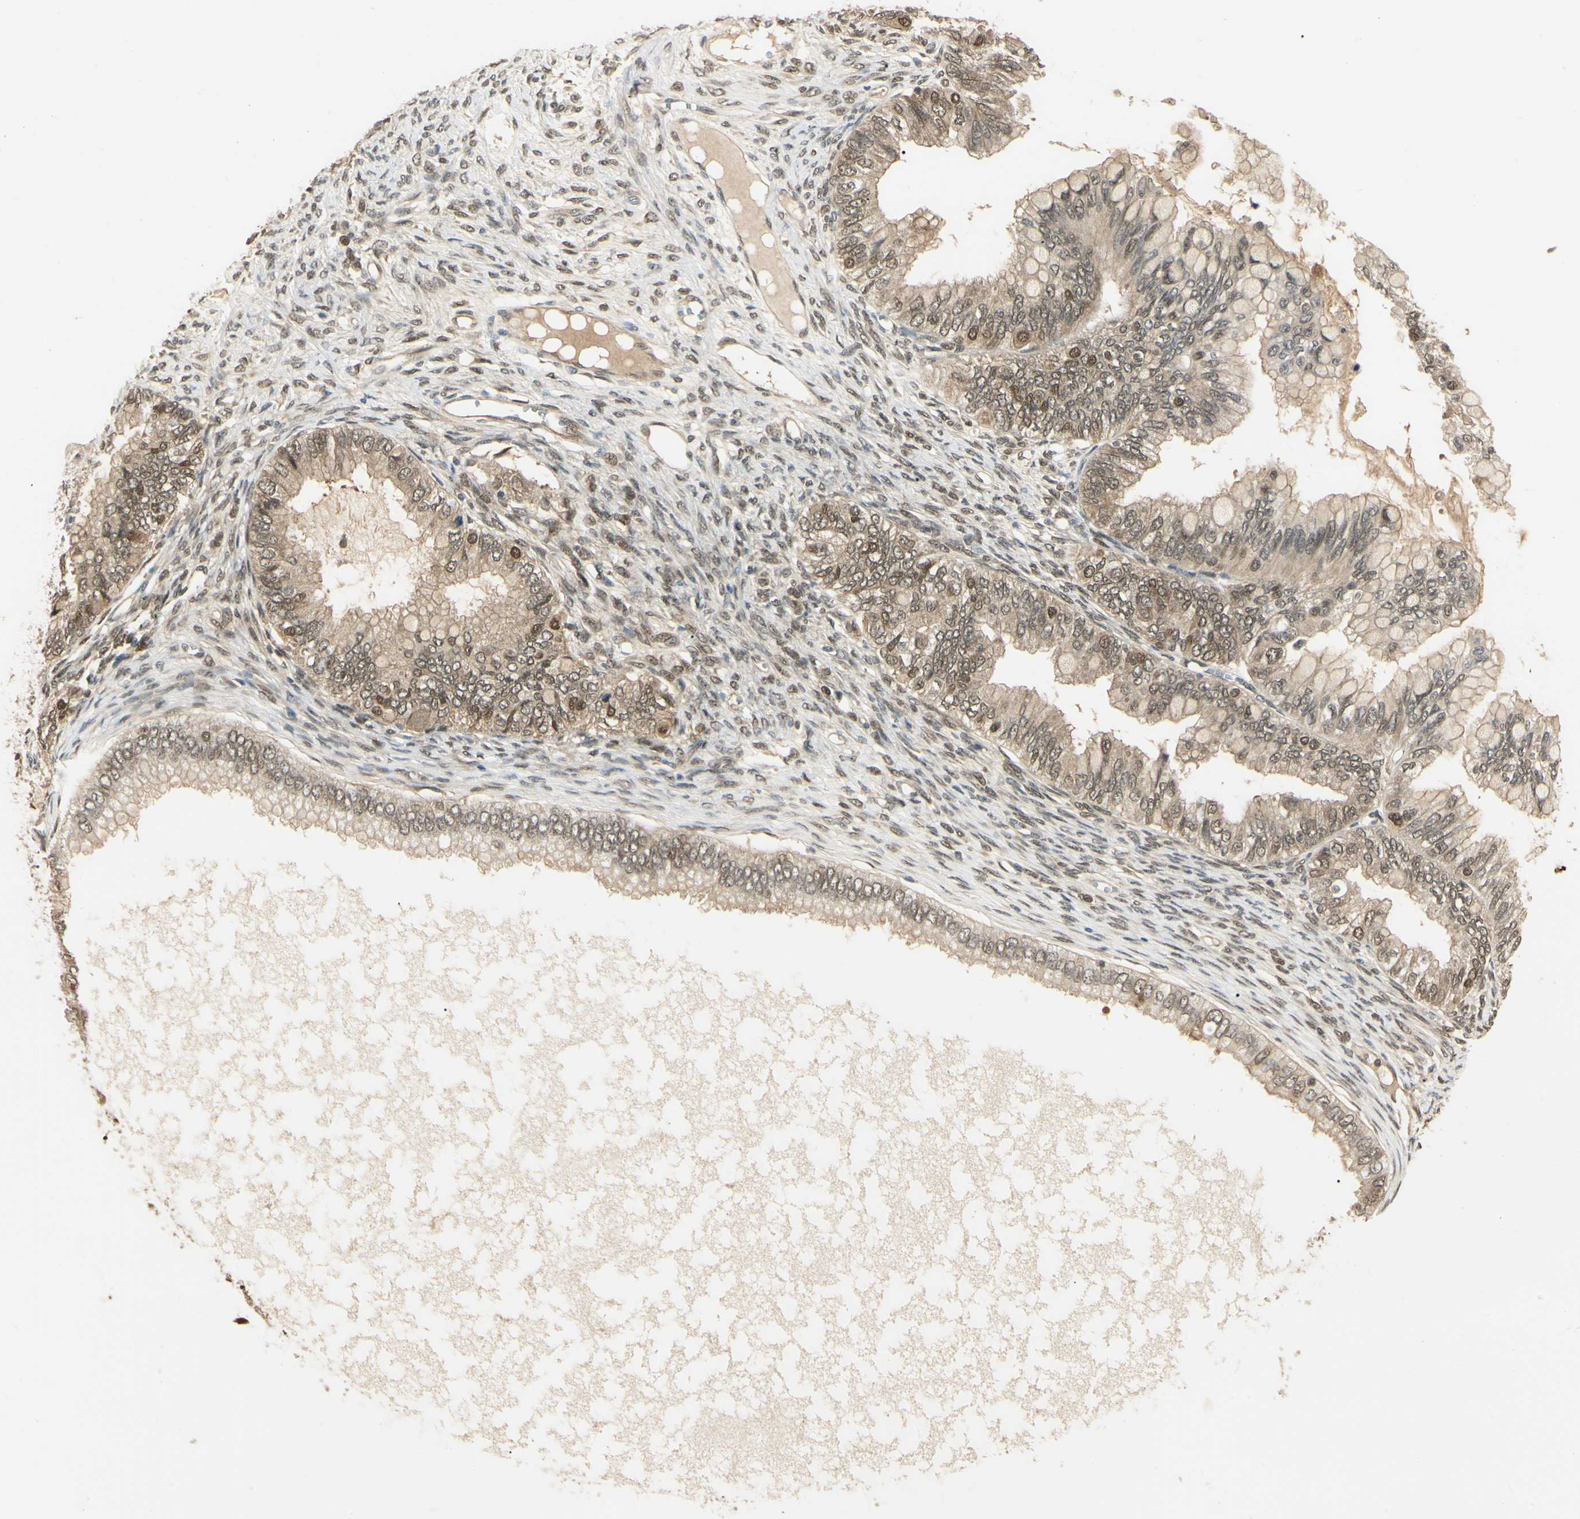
{"staining": {"intensity": "moderate", "quantity": ">75%", "location": "cytoplasmic/membranous,nuclear"}, "tissue": "ovarian cancer", "cell_type": "Tumor cells", "image_type": "cancer", "snomed": [{"axis": "morphology", "description": "Cystadenocarcinoma, mucinous, NOS"}, {"axis": "topography", "description": "Ovary"}], "caption": "Immunohistochemistry (IHC) micrograph of neoplastic tissue: ovarian cancer stained using IHC reveals medium levels of moderate protein expression localized specifically in the cytoplasmic/membranous and nuclear of tumor cells, appearing as a cytoplasmic/membranous and nuclear brown color.", "gene": "UBE2Z", "patient": {"sex": "female", "age": 80}}